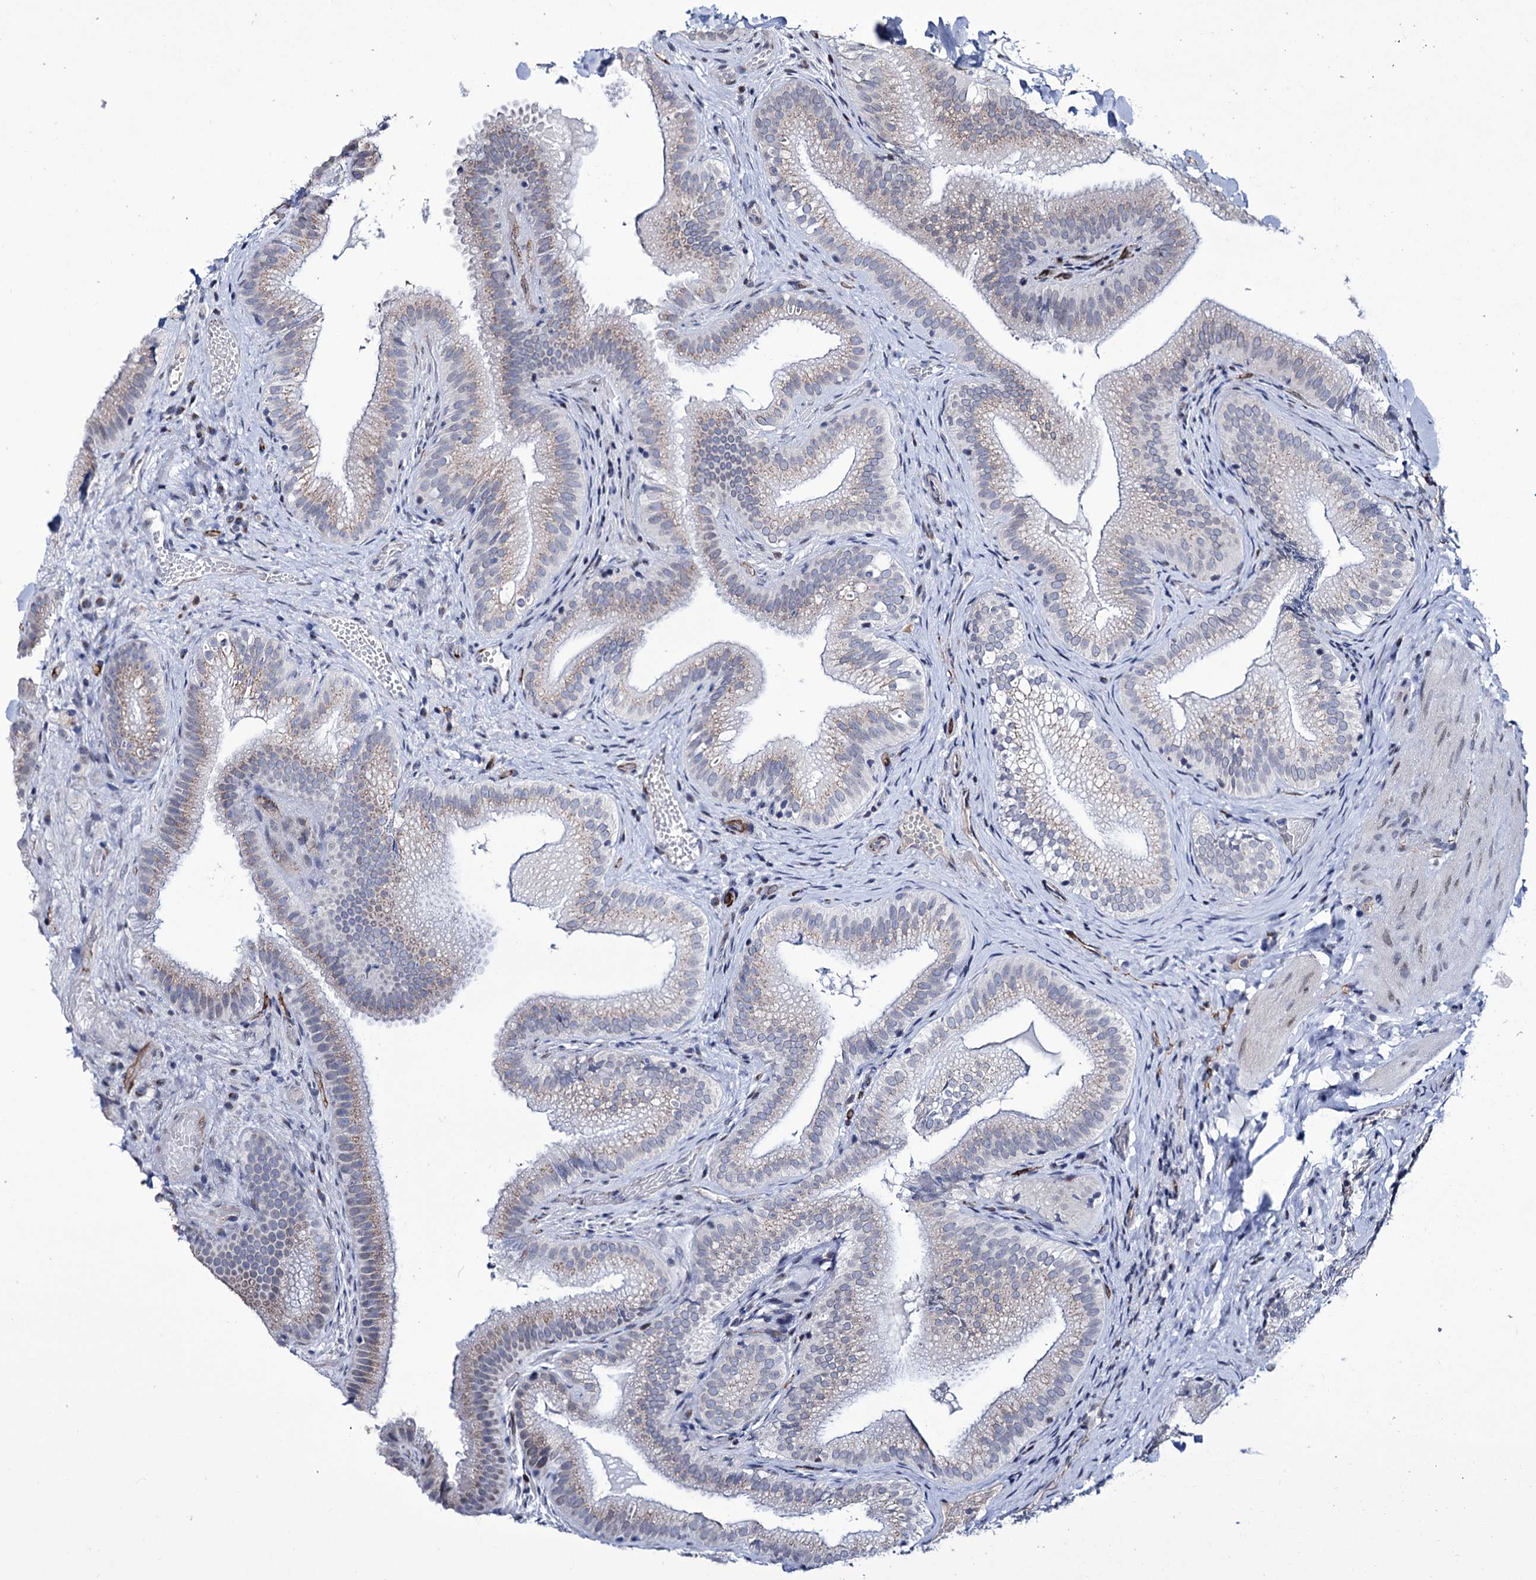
{"staining": {"intensity": "negative", "quantity": "none", "location": "none"}, "tissue": "gallbladder", "cell_type": "Glandular cells", "image_type": "normal", "snomed": [{"axis": "morphology", "description": "Normal tissue, NOS"}, {"axis": "topography", "description": "Gallbladder"}], "caption": "Protein analysis of benign gallbladder demonstrates no significant staining in glandular cells.", "gene": "ZC3H12C", "patient": {"sex": "female", "age": 30}}